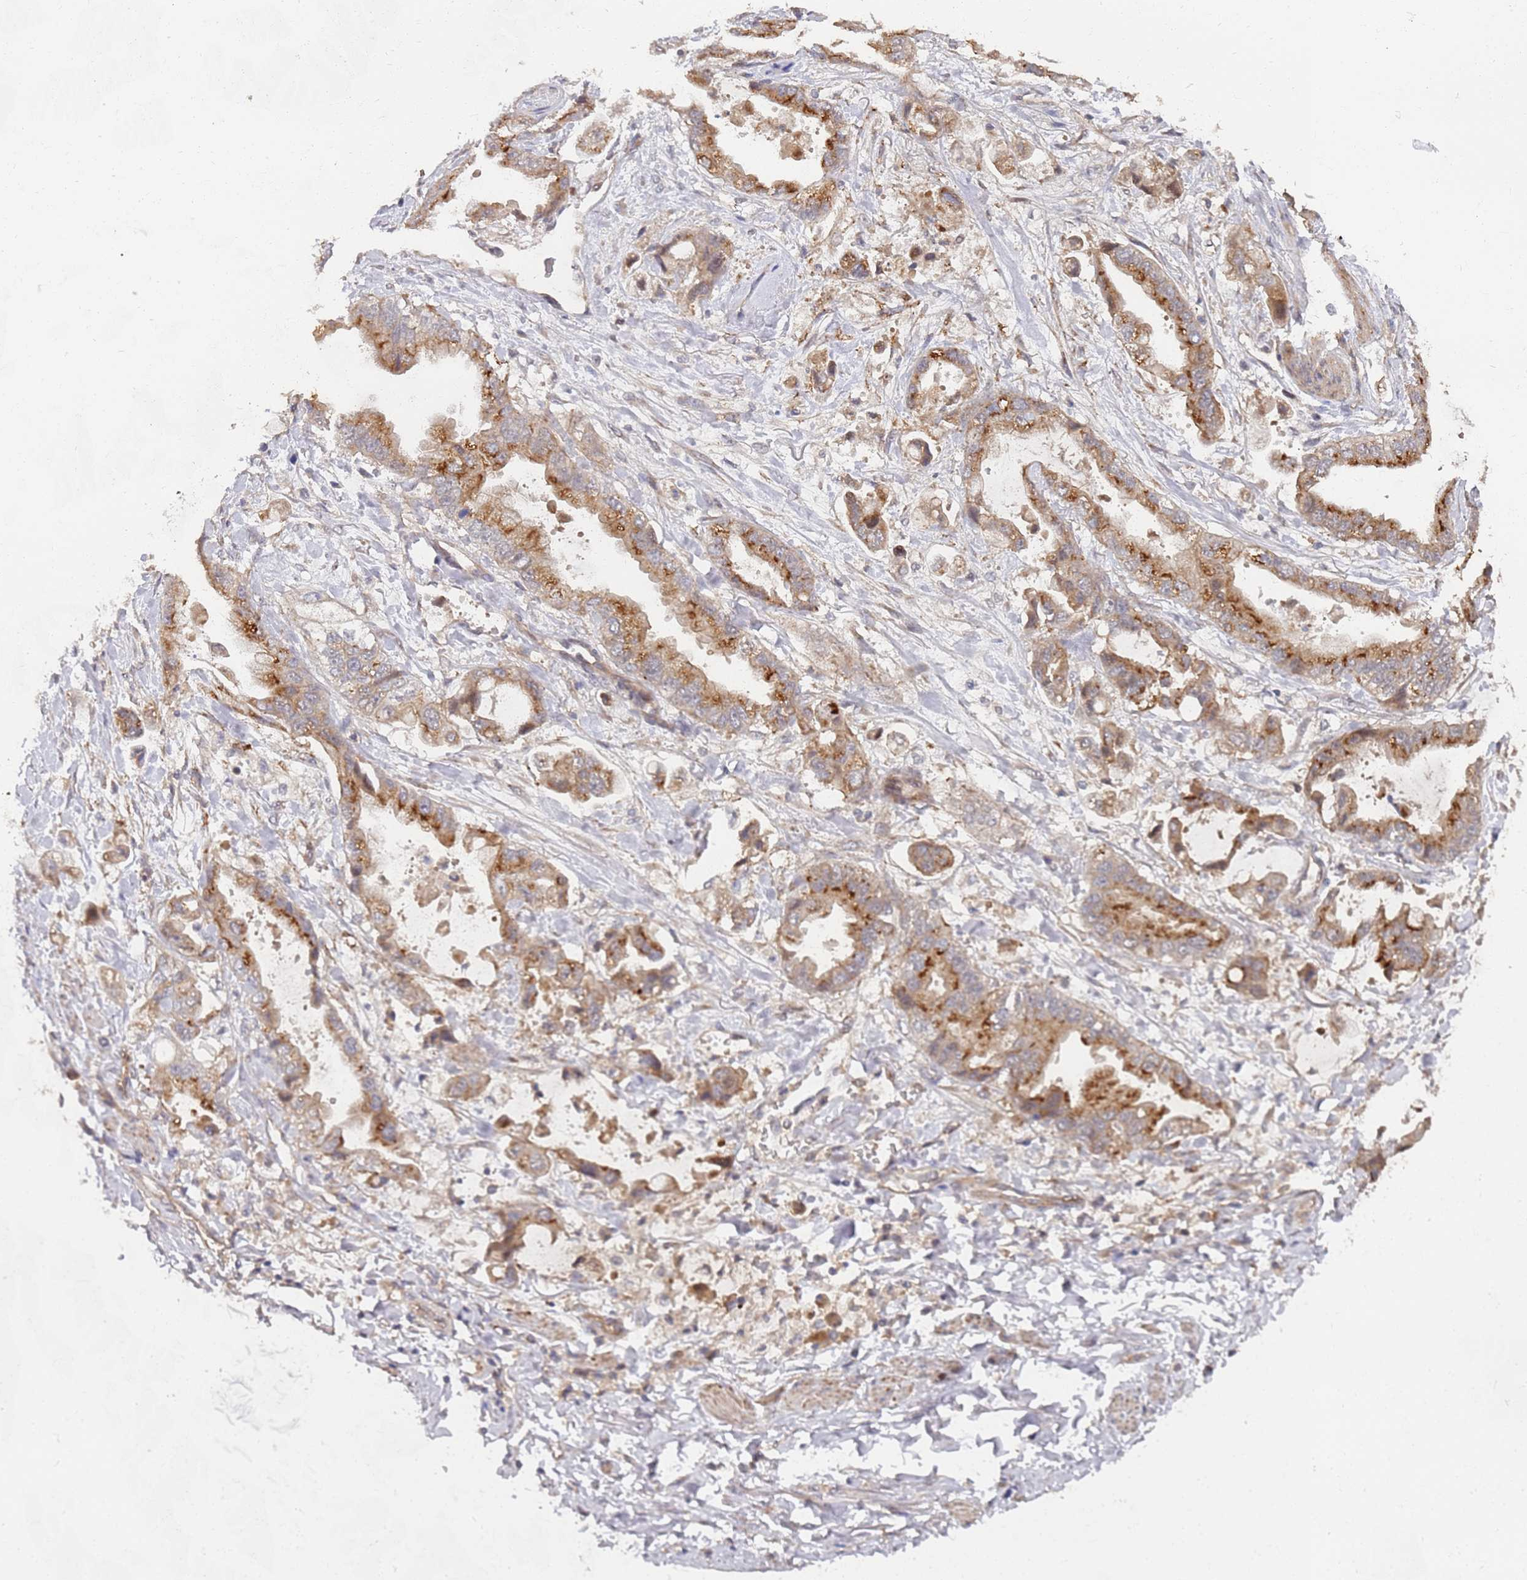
{"staining": {"intensity": "moderate", "quantity": ">75%", "location": "cytoplasmic/membranous"}, "tissue": "stomach cancer", "cell_type": "Tumor cells", "image_type": "cancer", "snomed": [{"axis": "morphology", "description": "Adenocarcinoma, NOS"}, {"axis": "topography", "description": "Stomach"}], "caption": "Protein expression analysis of stomach adenocarcinoma displays moderate cytoplasmic/membranous staining in approximately >75% of tumor cells. (DAB = brown stain, brightfield microscopy at high magnification).", "gene": "ABCB6", "patient": {"sex": "male", "age": 62}}